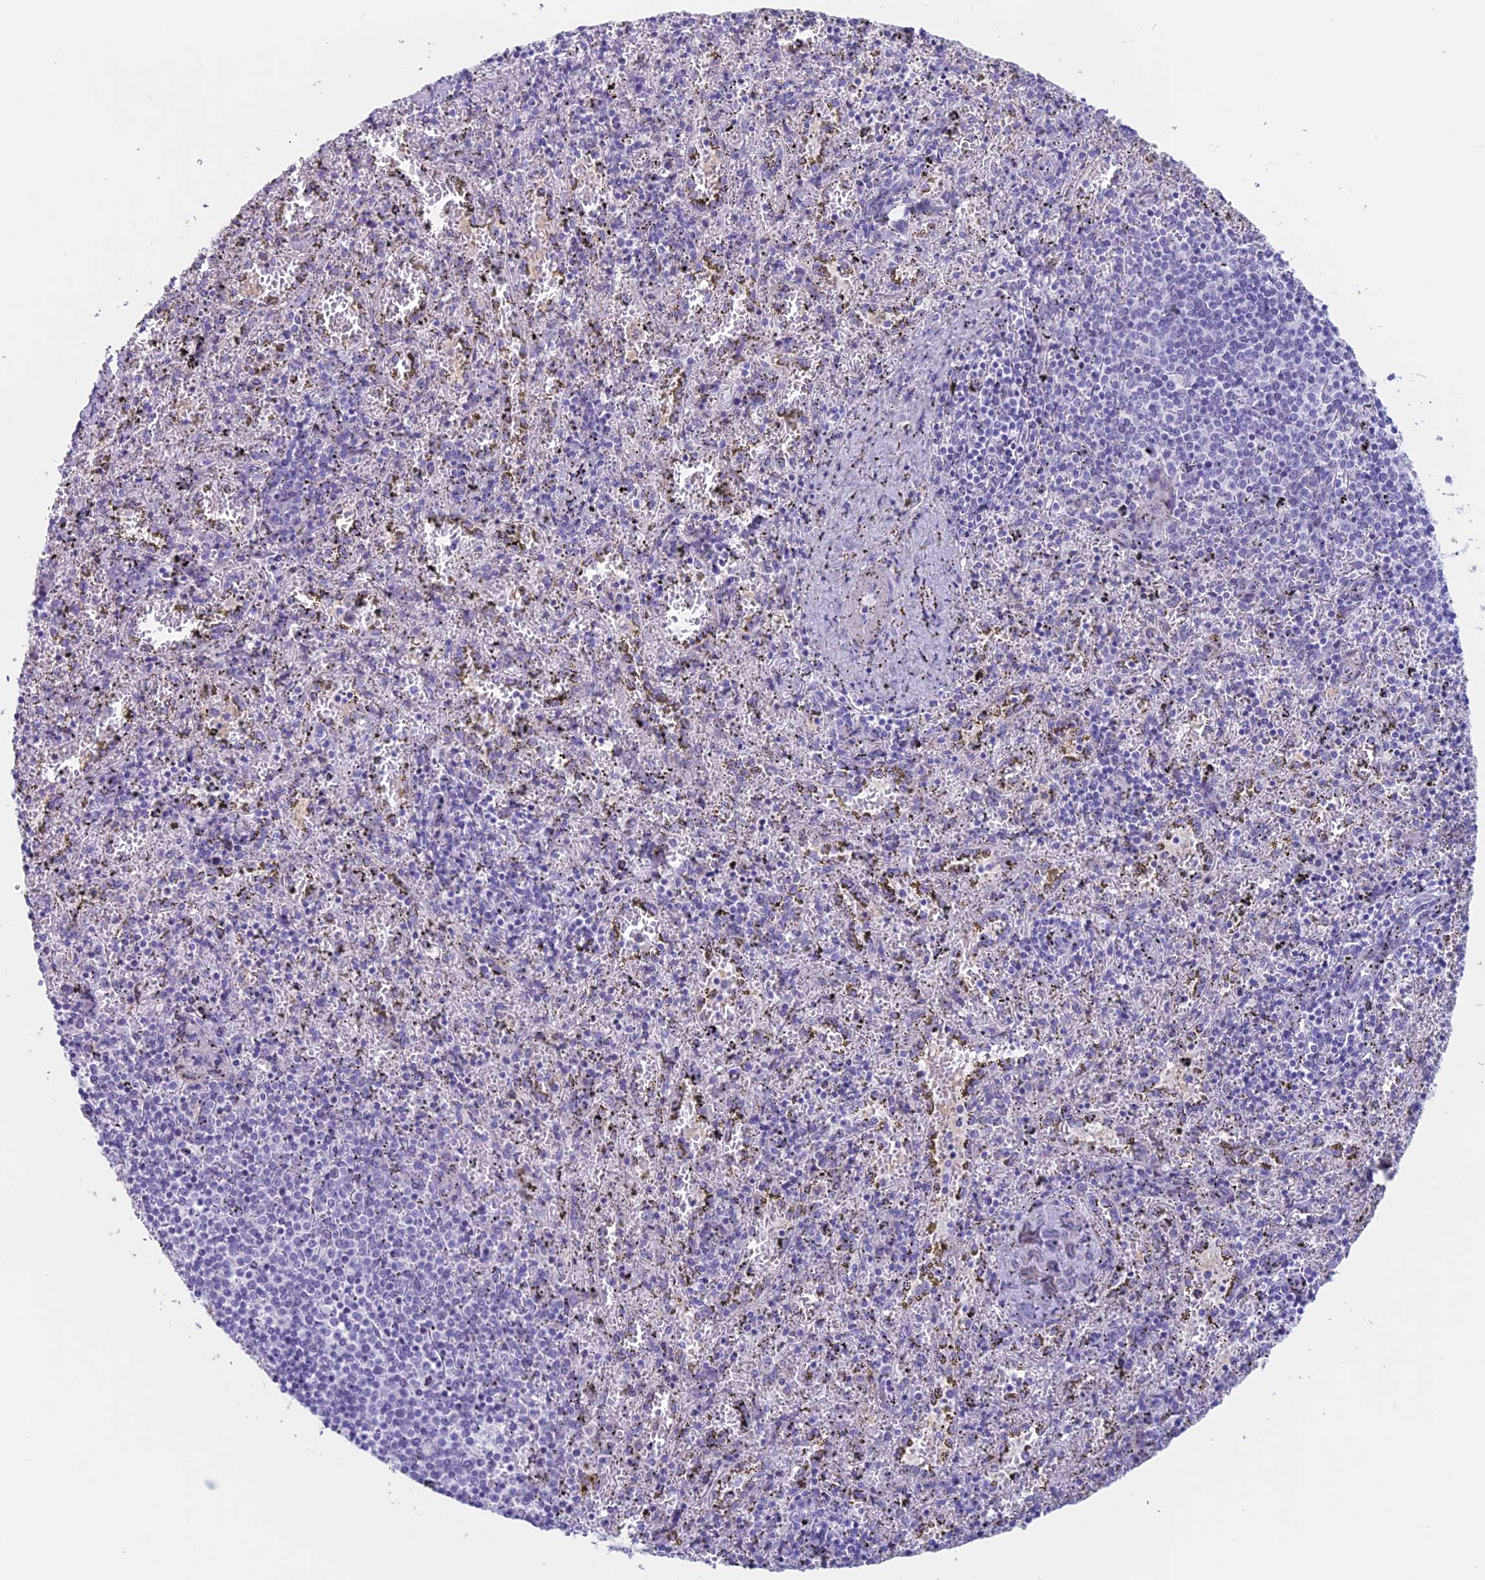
{"staining": {"intensity": "negative", "quantity": "none", "location": "none"}, "tissue": "spleen", "cell_type": "Cells in red pulp", "image_type": "normal", "snomed": [{"axis": "morphology", "description": "Normal tissue, NOS"}, {"axis": "topography", "description": "Spleen"}], "caption": "High power microscopy histopathology image of an IHC micrograph of unremarkable spleen, revealing no significant staining in cells in red pulp. (IHC, brightfield microscopy, high magnification).", "gene": "RP1", "patient": {"sex": "male", "age": 11}}